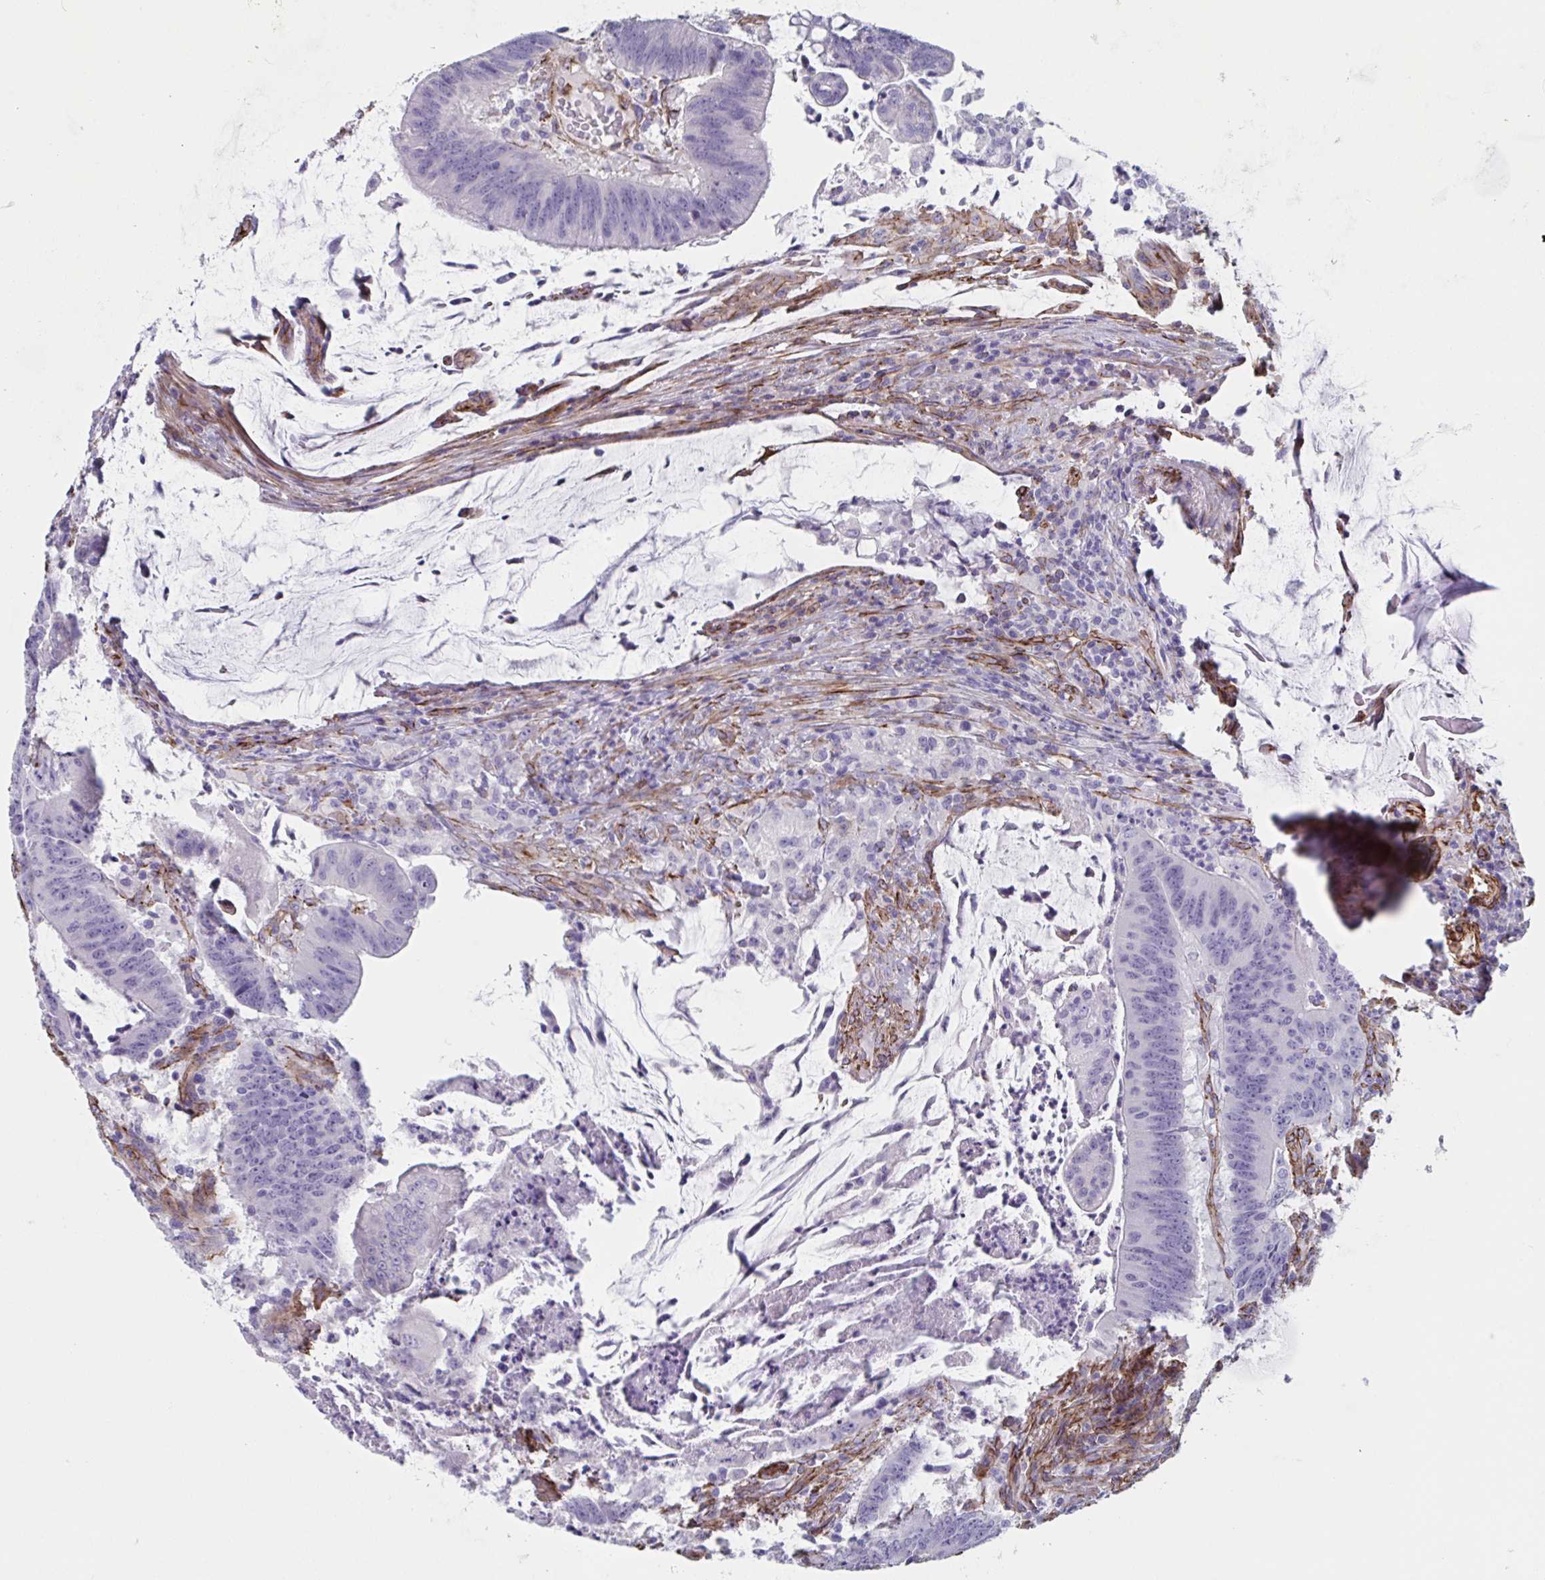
{"staining": {"intensity": "negative", "quantity": "none", "location": "none"}, "tissue": "colorectal cancer", "cell_type": "Tumor cells", "image_type": "cancer", "snomed": [{"axis": "morphology", "description": "Adenocarcinoma, NOS"}, {"axis": "topography", "description": "Colon"}], "caption": "This is a histopathology image of IHC staining of colorectal cancer (adenocarcinoma), which shows no expression in tumor cells.", "gene": "CITED4", "patient": {"sex": "female", "age": 87}}